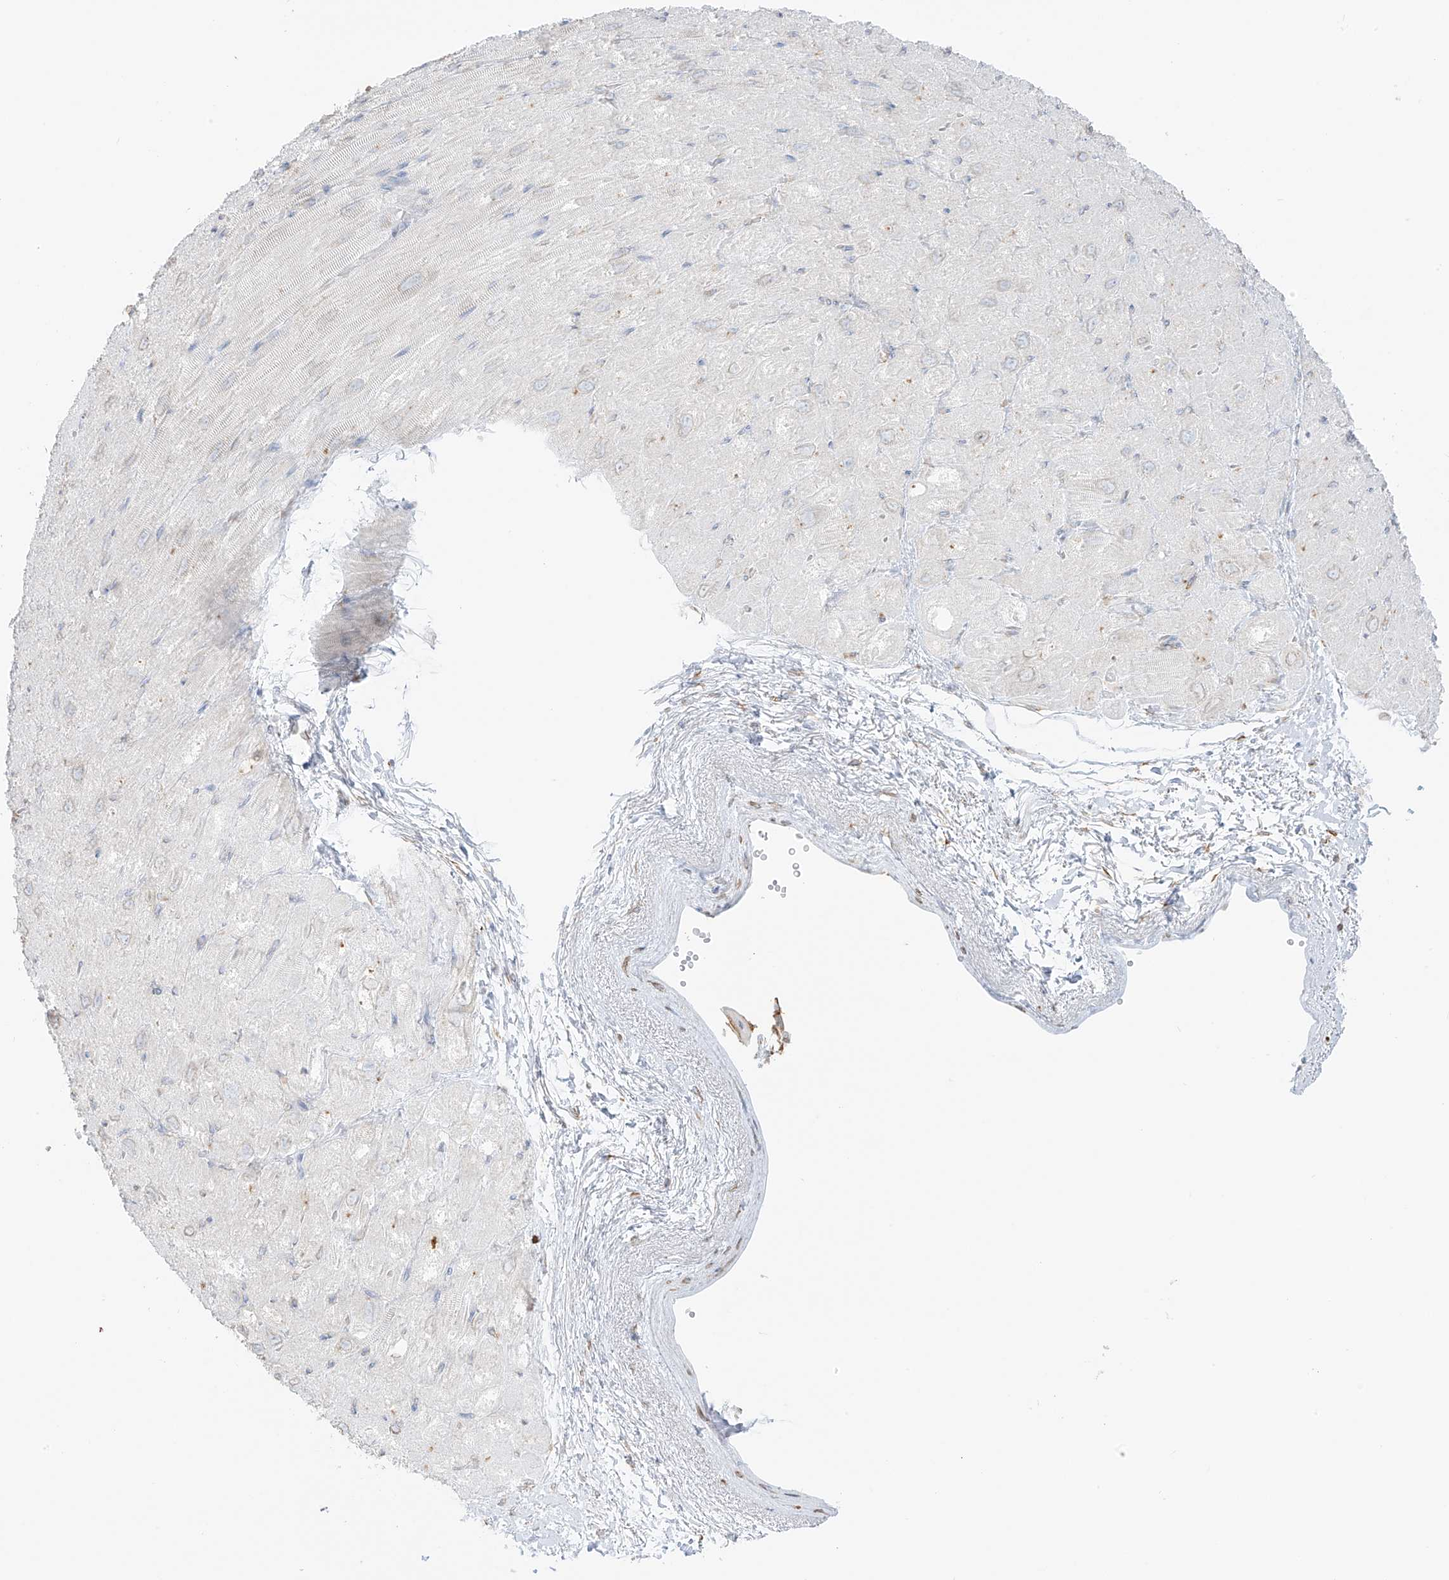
{"staining": {"intensity": "negative", "quantity": "none", "location": "none"}, "tissue": "heart muscle", "cell_type": "Cardiomyocytes", "image_type": "normal", "snomed": [{"axis": "morphology", "description": "Normal tissue, NOS"}, {"axis": "topography", "description": "Heart"}], "caption": "Human heart muscle stained for a protein using immunohistochemistry (IHC) shows no expression in cardiomyocytes.", "gene": "LRRC59", "patient": {"sex": "male", "age": 50}}